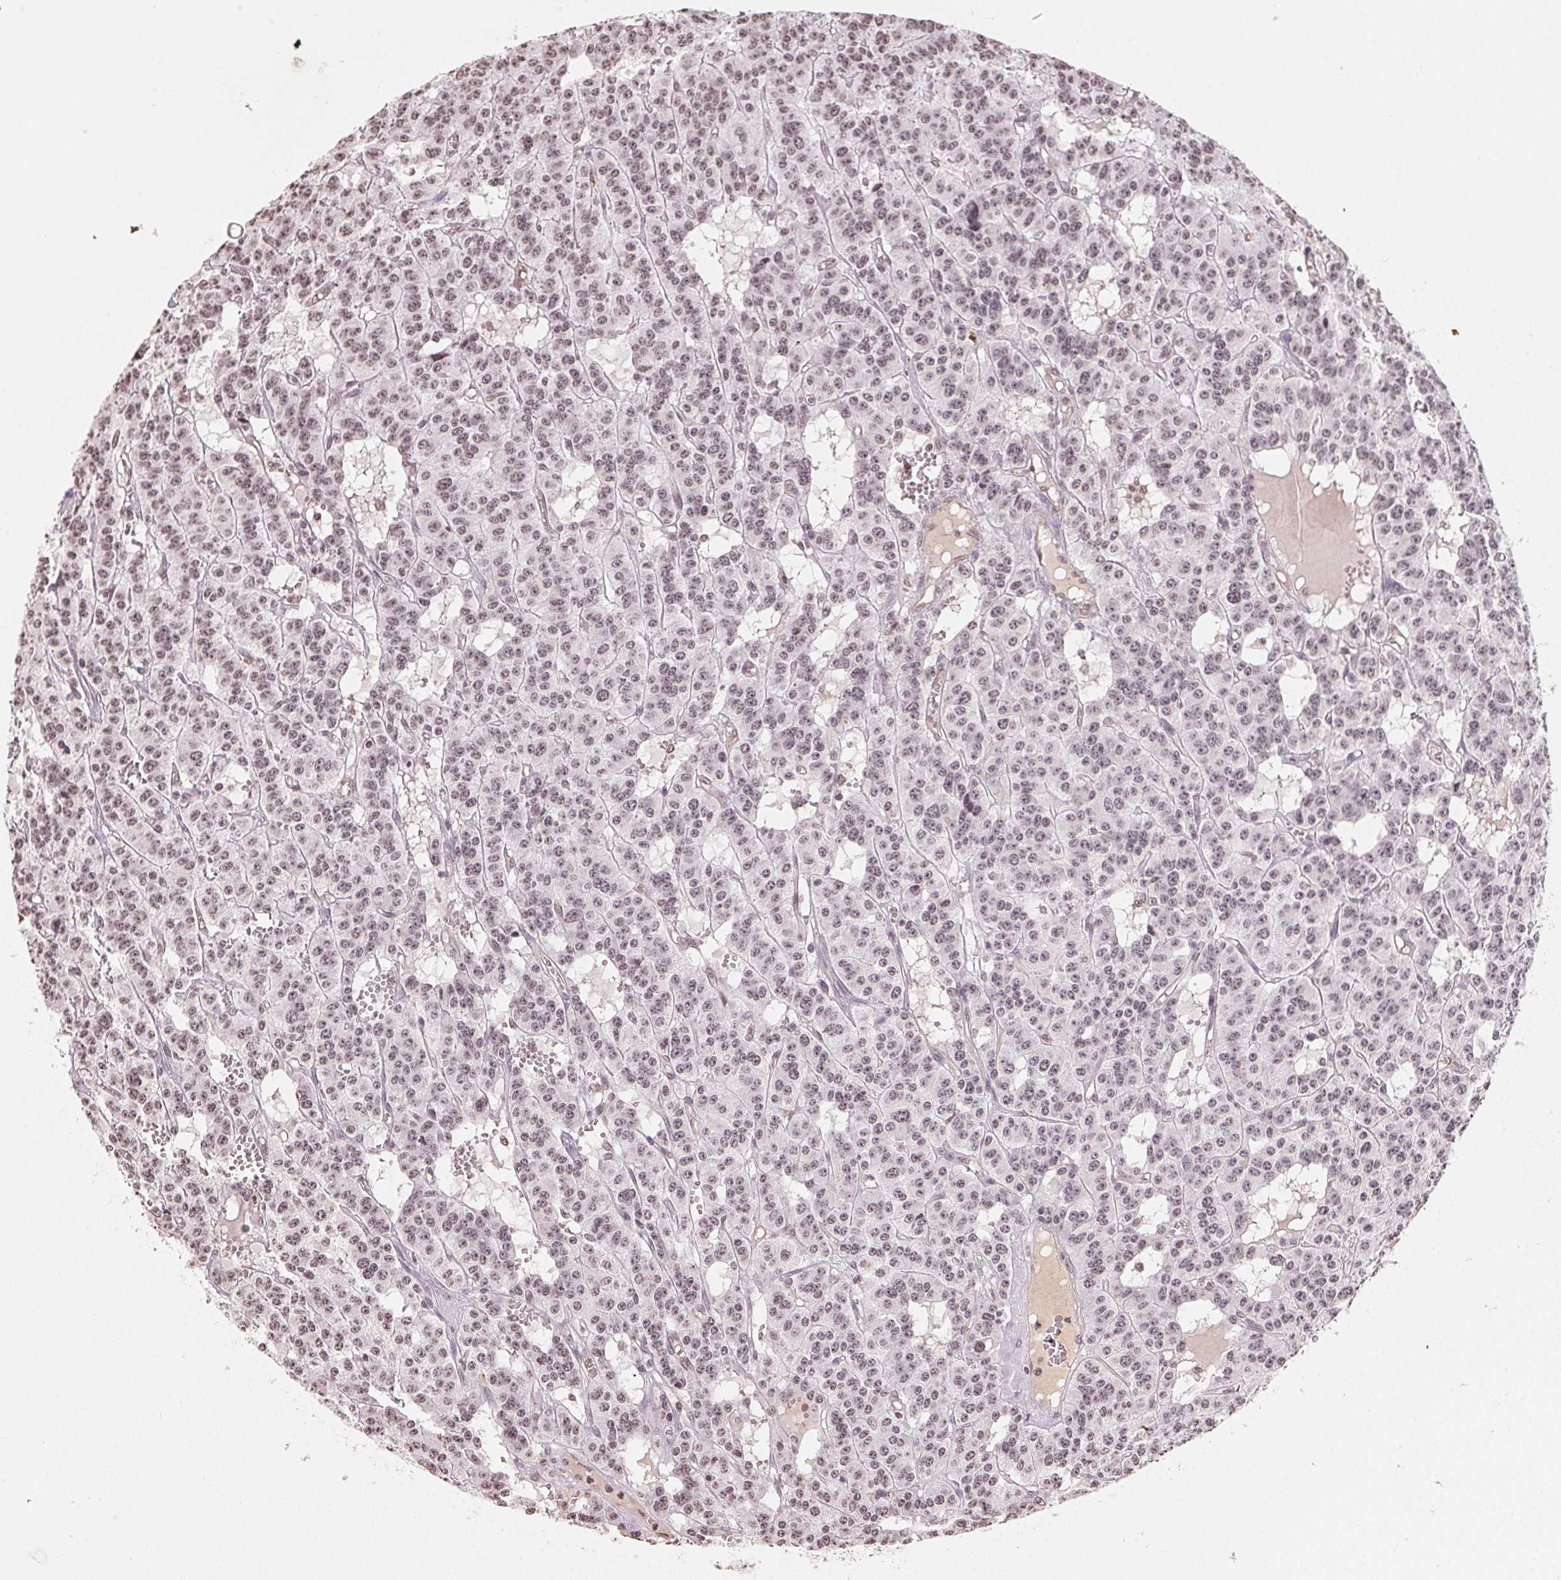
{"staining": {"intensity": "weak", "quantity": "25%-75%", "location": "nuclear"}, "tissue": "carcinoid", "cell_type": "Tumor cells", "image_type": "cancer", "snomed": [{"axis": "morphology", "description": "Carcinoid, malignant, NOS"}, {"axis": "topography", "description": "Lung"}], "caption": "Brown immunohistochemical staining in carcinoid (malignant) displays weak nuclear expression in approximately 25%-75% of tumor cells.", "gene": "TBP", "patient": {"sex": "female", "age": 71}}